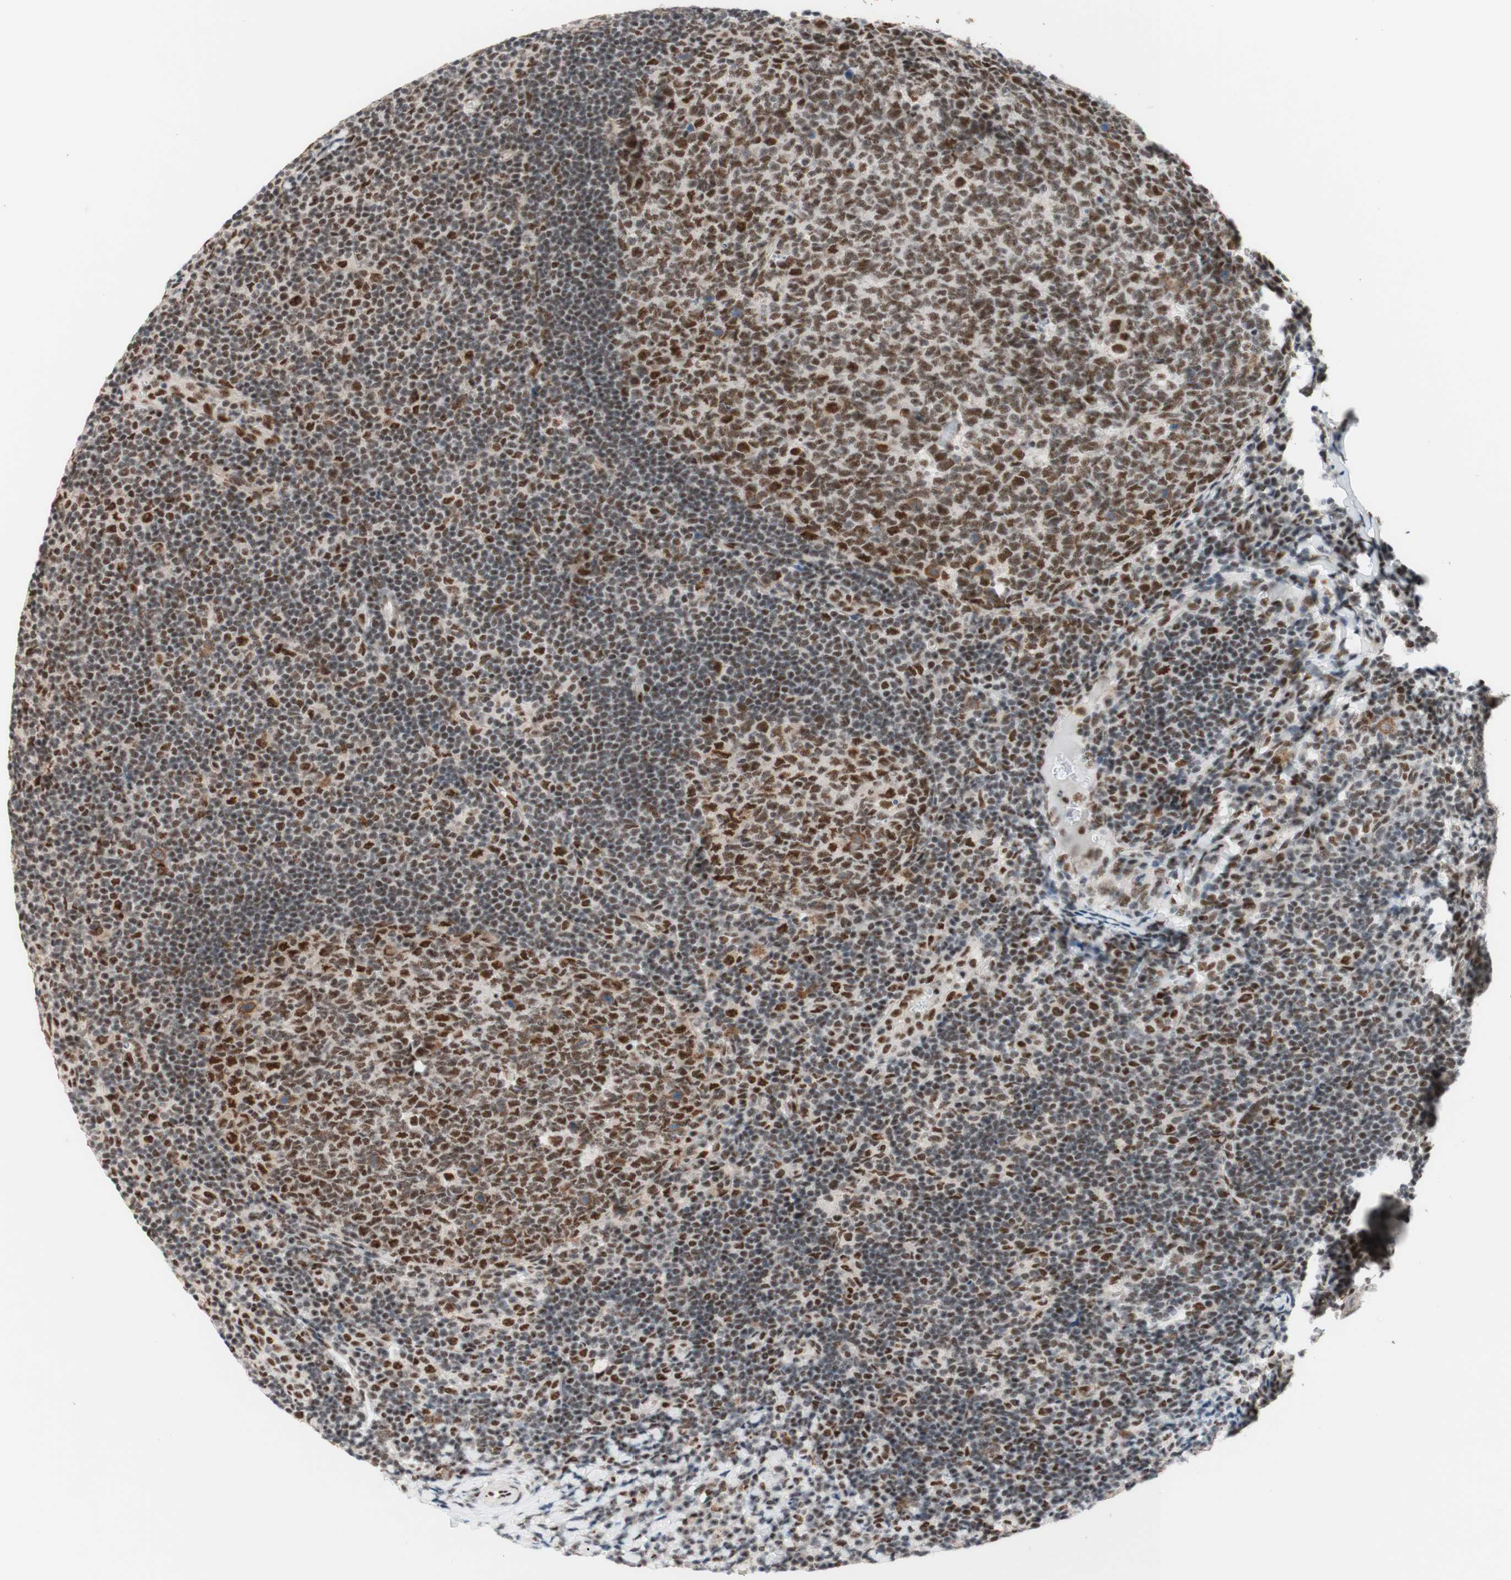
{"staining": {"intensity": "strong", "quantity": ">75%", "location": "nuclear"}, "tissue": "tonsil", "cell_type": "Germinal center cells", "image_type": "normal", "snomed": [{"axis": "morphology", "description": "Normal tissue, NOS"}, {"axis": "topography", "description": "Tonsil"}], "caption": "This is an image of immunohistochemistry staining of normal tonsil, which shows strong positivity in the nuclear of germinal center cells.", "gene": "PRPF19", "patient": {"sex": "male", "age": 37}}